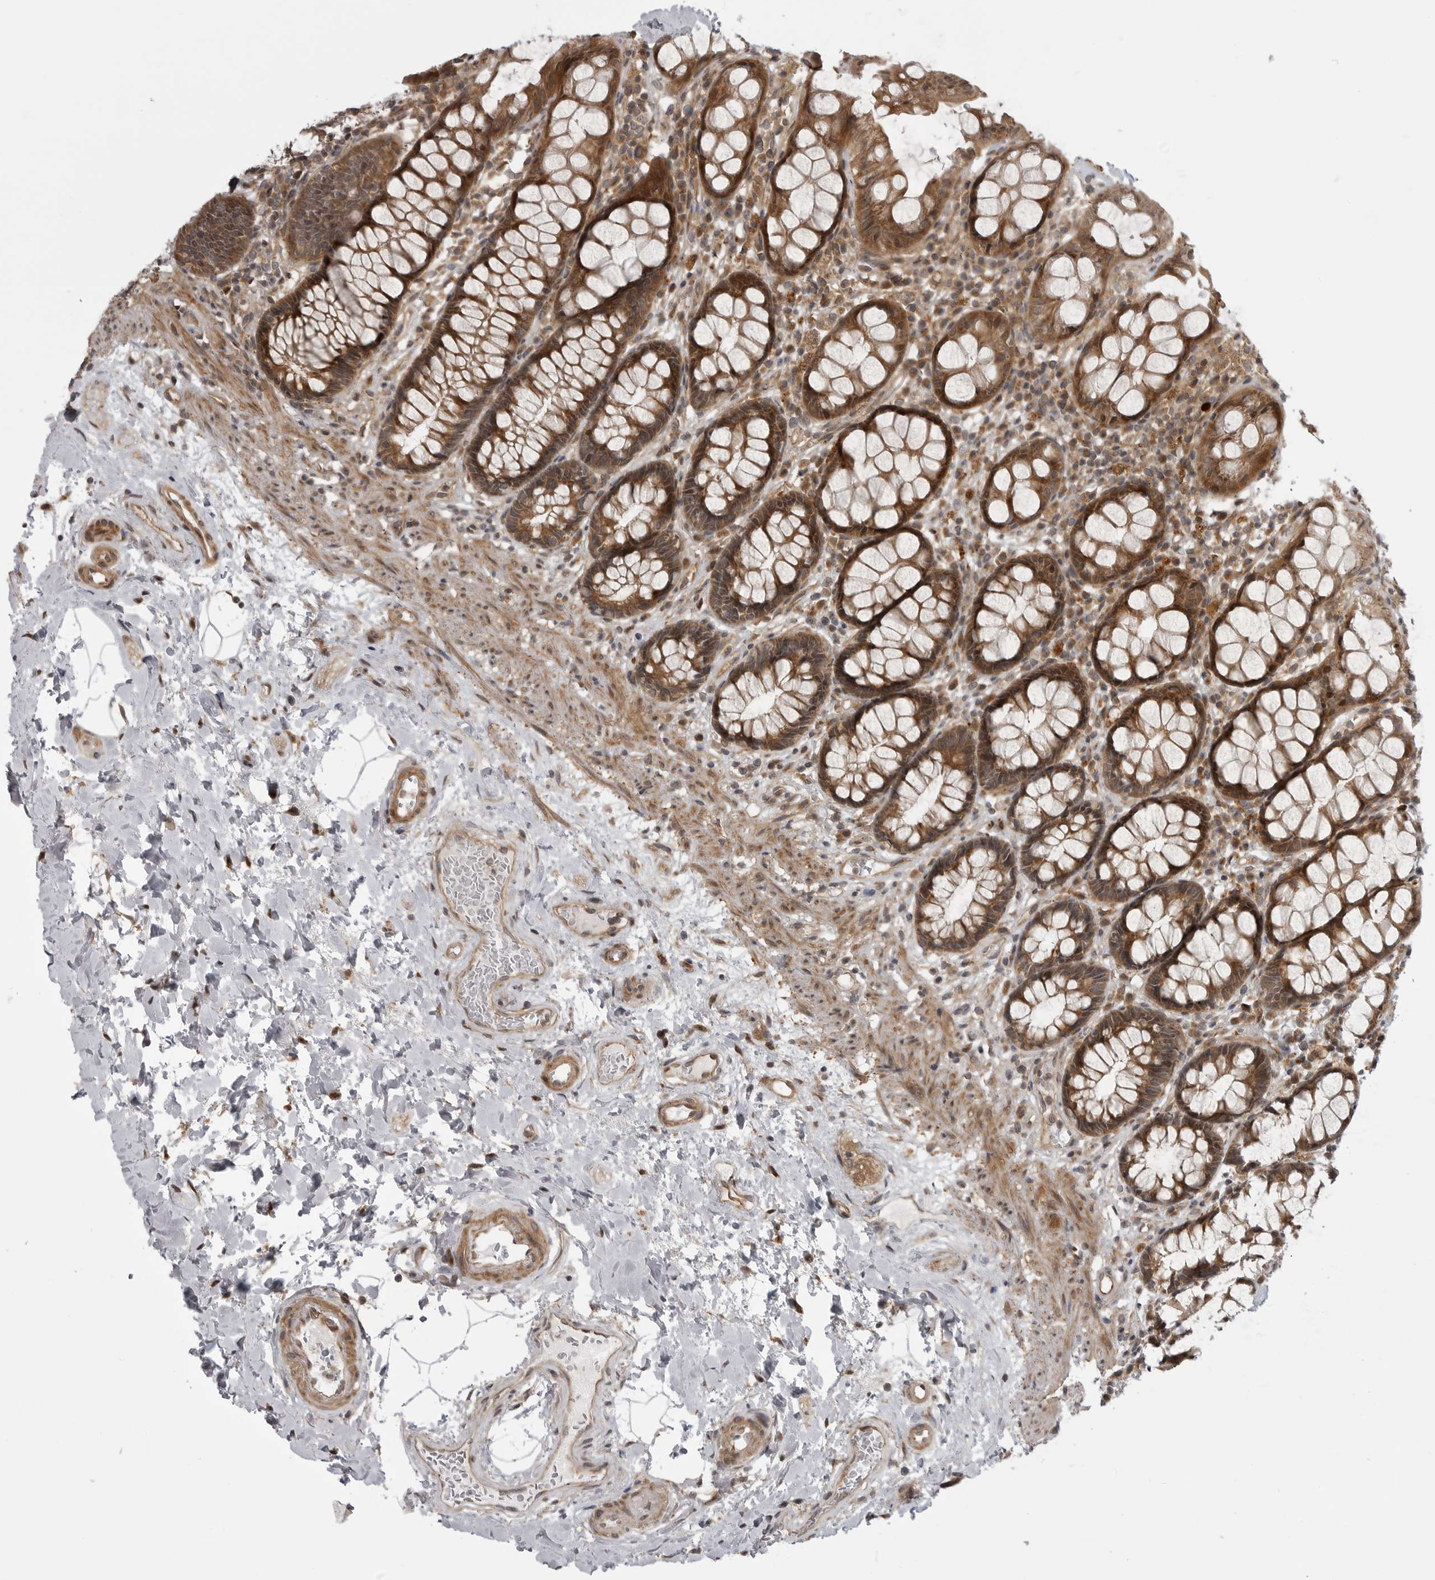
{"staining": {"intensity": "moderate", "quantity": ">75%", "location": "cytoplasmic/membranous"}, "tissue": "rectum", "cell_type": "Glandular cells", "image_type": "normal", "snomed": [{"axis": "morphology", "description": "Normal tissue, NOS"}, {"axis": "topography", "description": "Rectum"}], "caption": "Brown immunohistochemical staining in benign rectum displays moderate cytoplasmic/membranous expression in about >75% of glandular cells. (DAB = brown stain, brightfield microscopy at high magnification).", "gene": "LRRC45", "patient": {"sex": "male", "age": 64}}